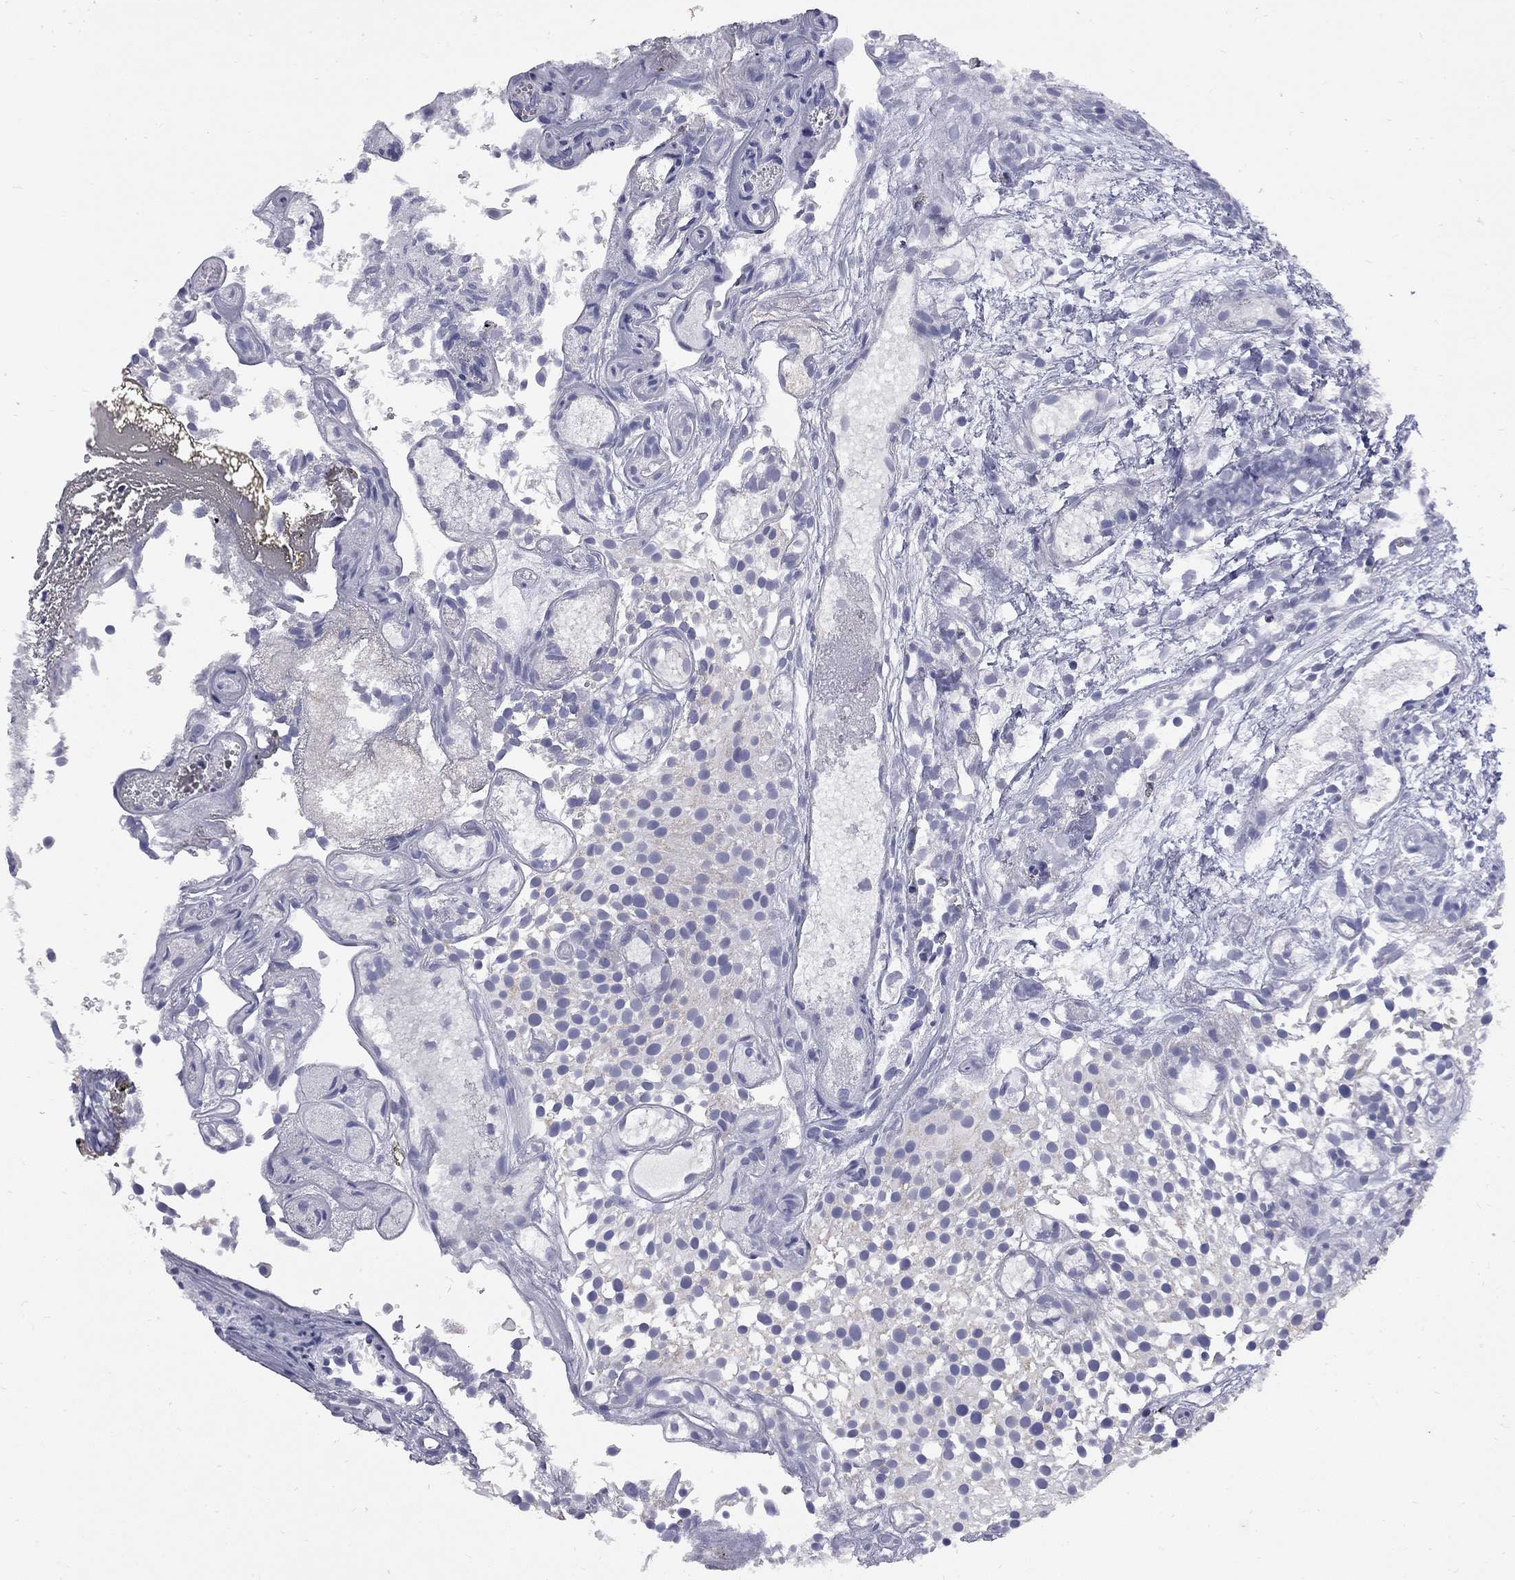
{"staining": {"intensity": "negative", "quantity": "none", "location": "none"}, "tissue": "urothelial cancer", "cell_type": "Tumor cells", "image_type": "cancer", "snomed": [{"axis": "morphology", "description": "Urothelial carcinoma, Low grade"}, {"axis": "topography", "description": "Urinary bladder"}], "caption": "Immunohistochemistry micrograph of human urothelial cancer stained for a protein (brown), which demonstrates no expression in tumor cells.", "gene": "ABCB4", "patient": {"sex": "male", "age": 79}}